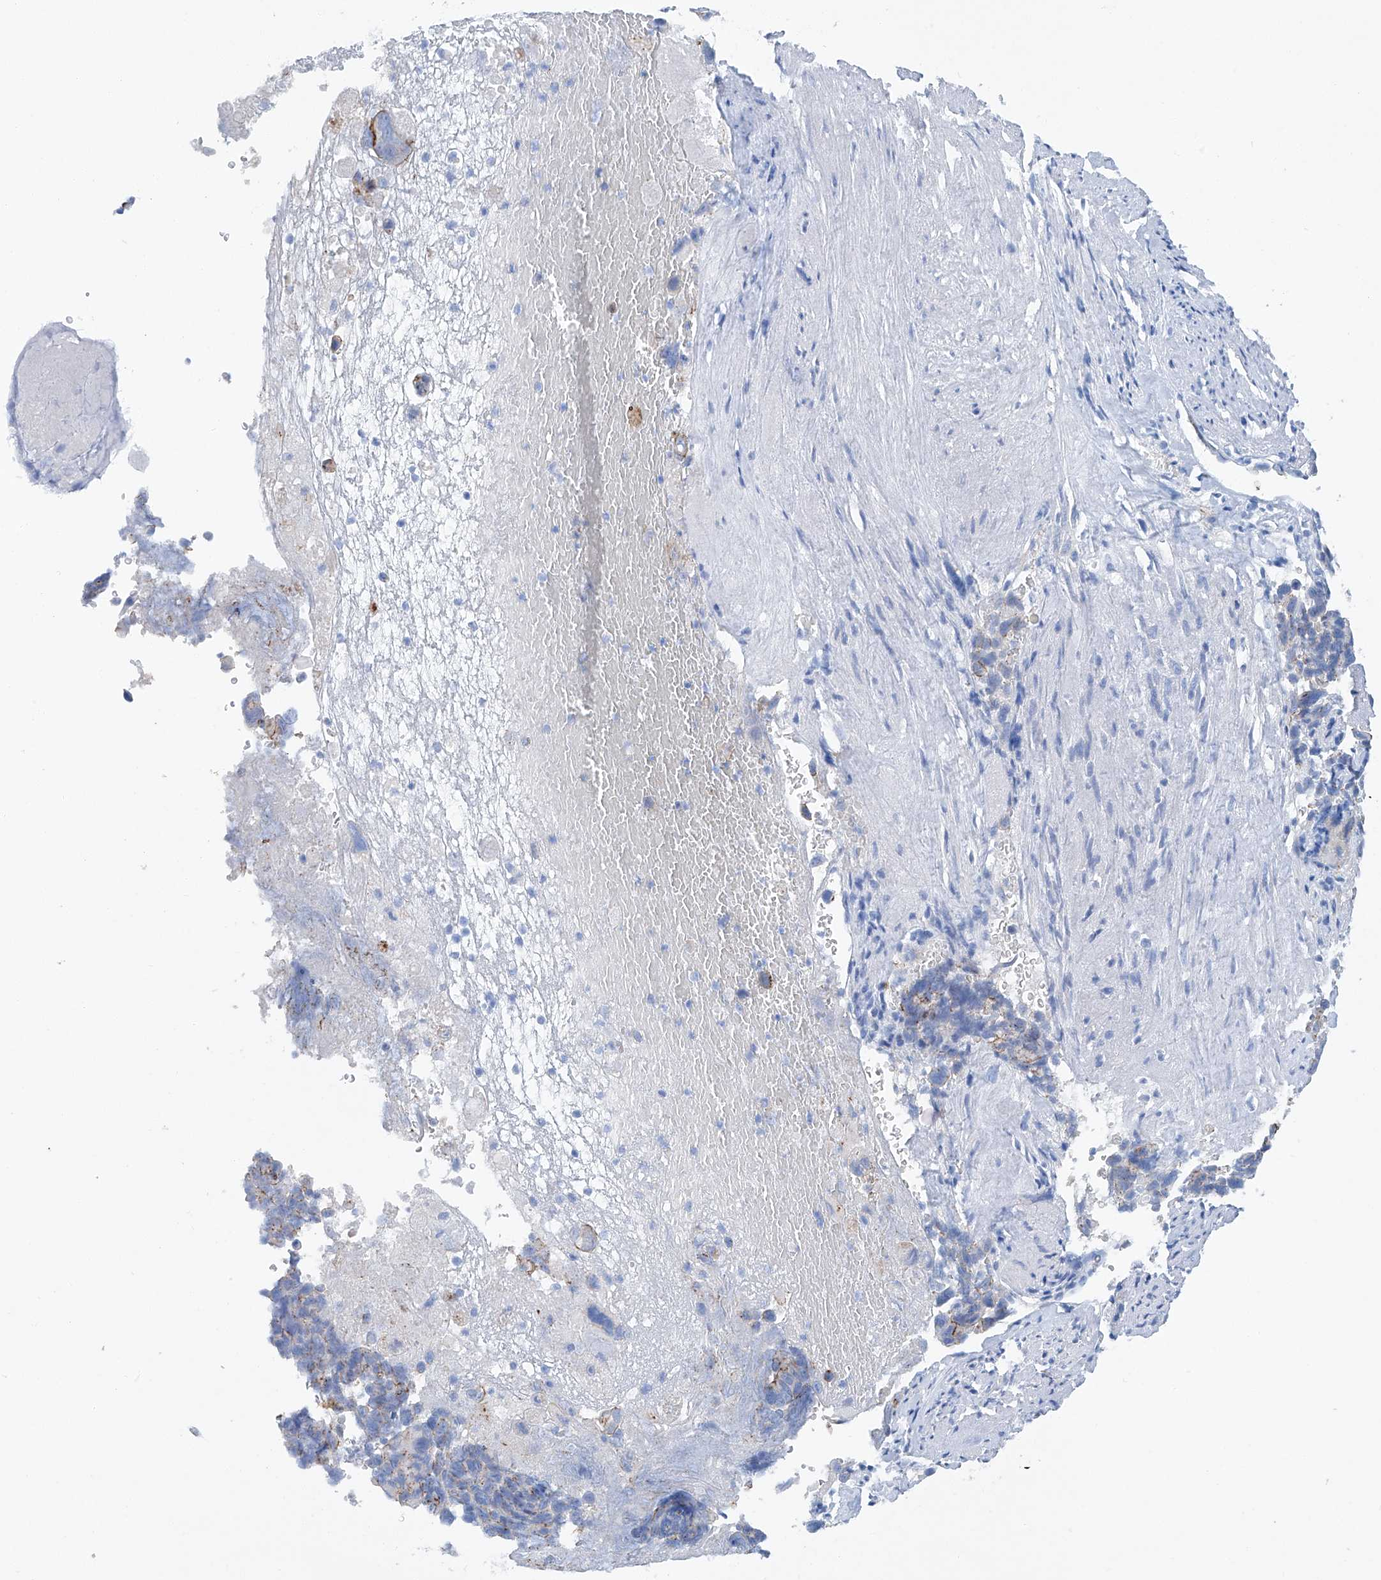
{"staining": {"intensity": "moderate", "quantity": "<25%", "location": "cytoplasmic/membranous"}, "tissue": "liver cancer", "cell_type": "Tumor cells", "image_type": "cancer", "snomed": [{"axis": "morphology", "description": "Cholangiocarcinoma"}, {"axis": "topography", "description": "Liver"}], "caption": "DAB immunohistochemical staining of liver cancer shows moderate cytoplasmic/membranous protein staining in approximately <25% of tumor cells.", "gene": "MAGI1", "patient": {"sex": "female", "age": 79}}